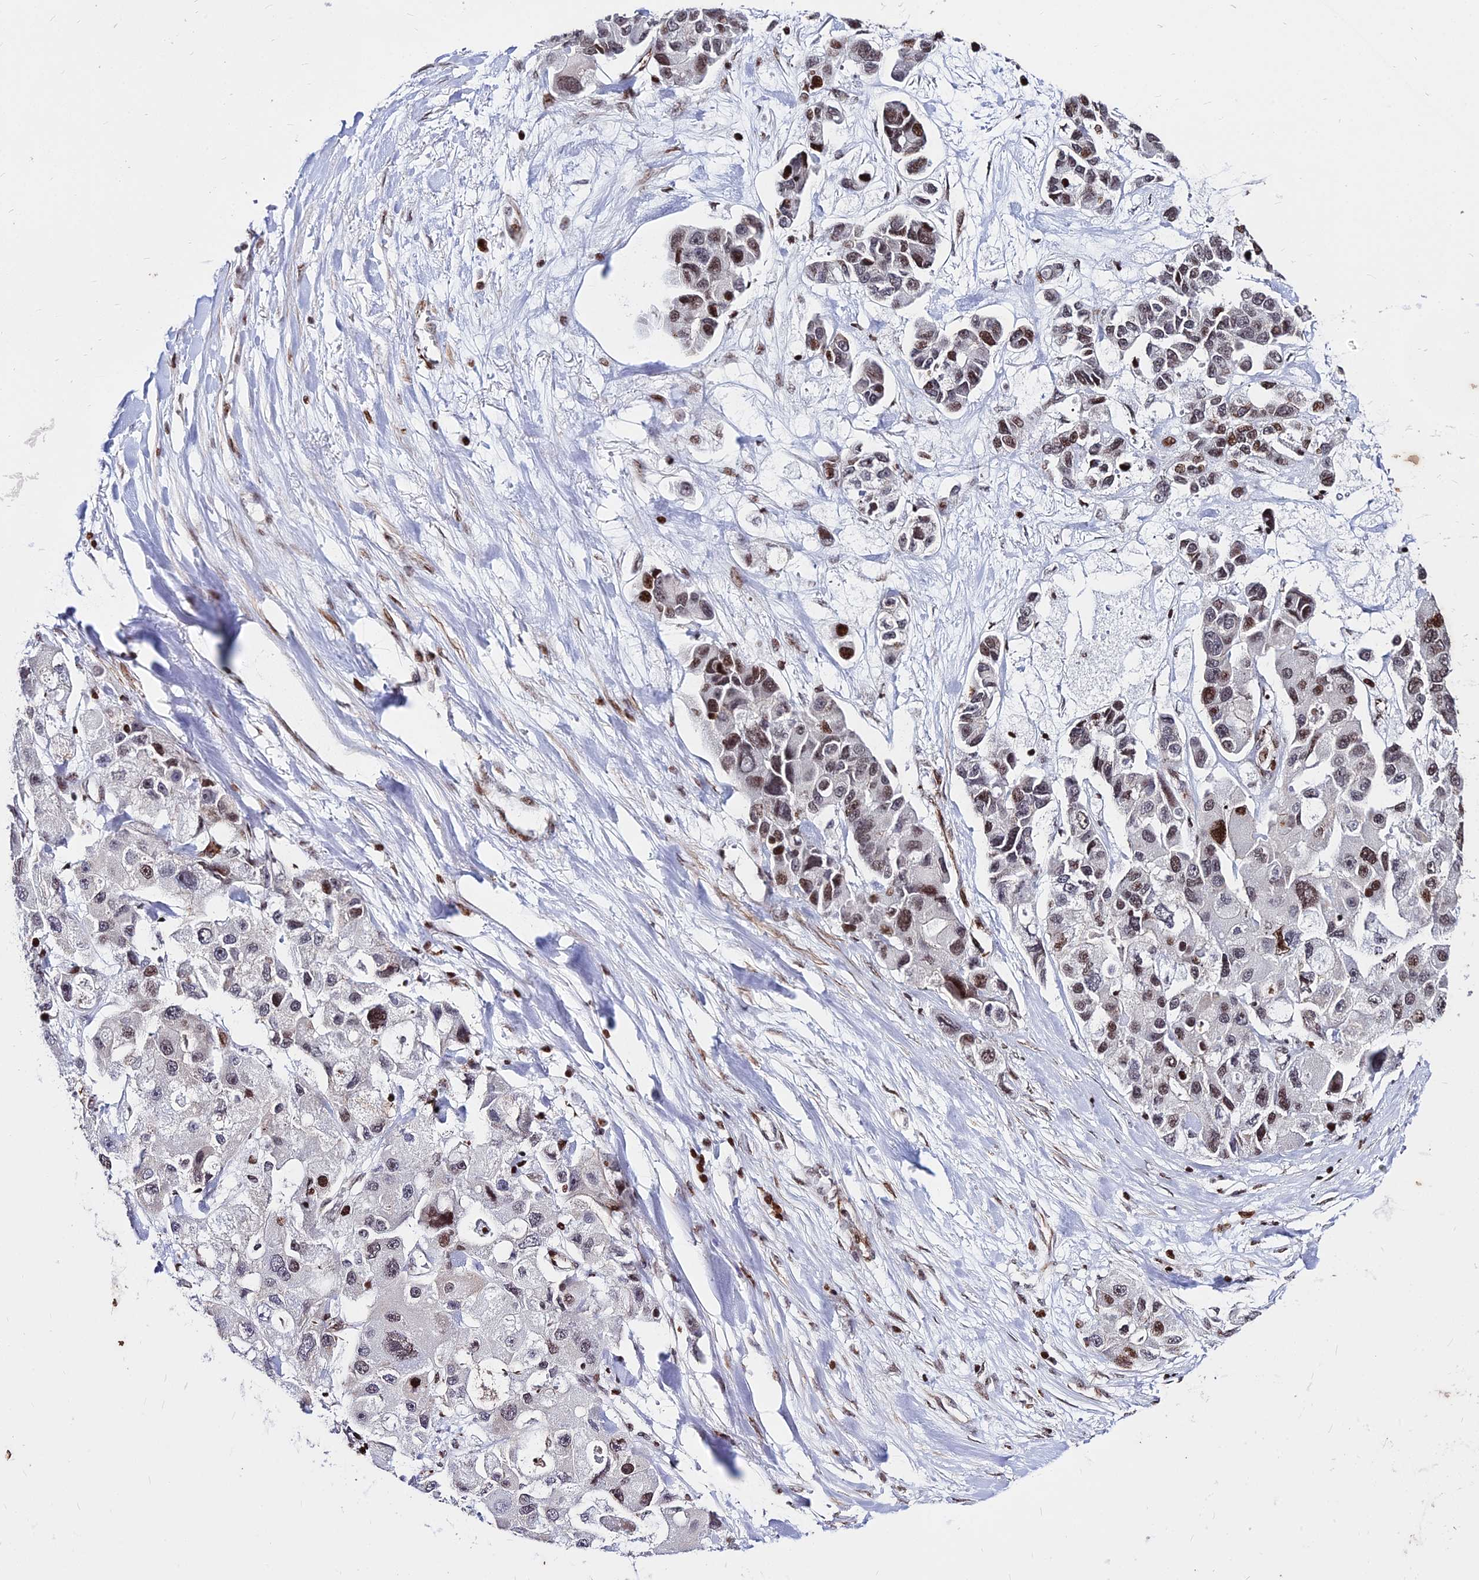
{"staining": {"intensity": "moderate", "quantity": ">75%", "location": "nuclear"}, "tissue": "lung cancer", "cell_type": "Tumor cells", "image_type": "cancer", "snomed": [{"axis": "morphology", "description": "Adenocarcinoma, NOS"}, {"axis": "topography", "description": "Lung"}], "caption": "DAB immunohistochemical staining of human lung cancer (adenocarcinoma) displays moderate nuclear protein staining in approximately >75% of tumor cells.", "gene": "NYAP2", "patient": {"sex": "female", "age": 54}}